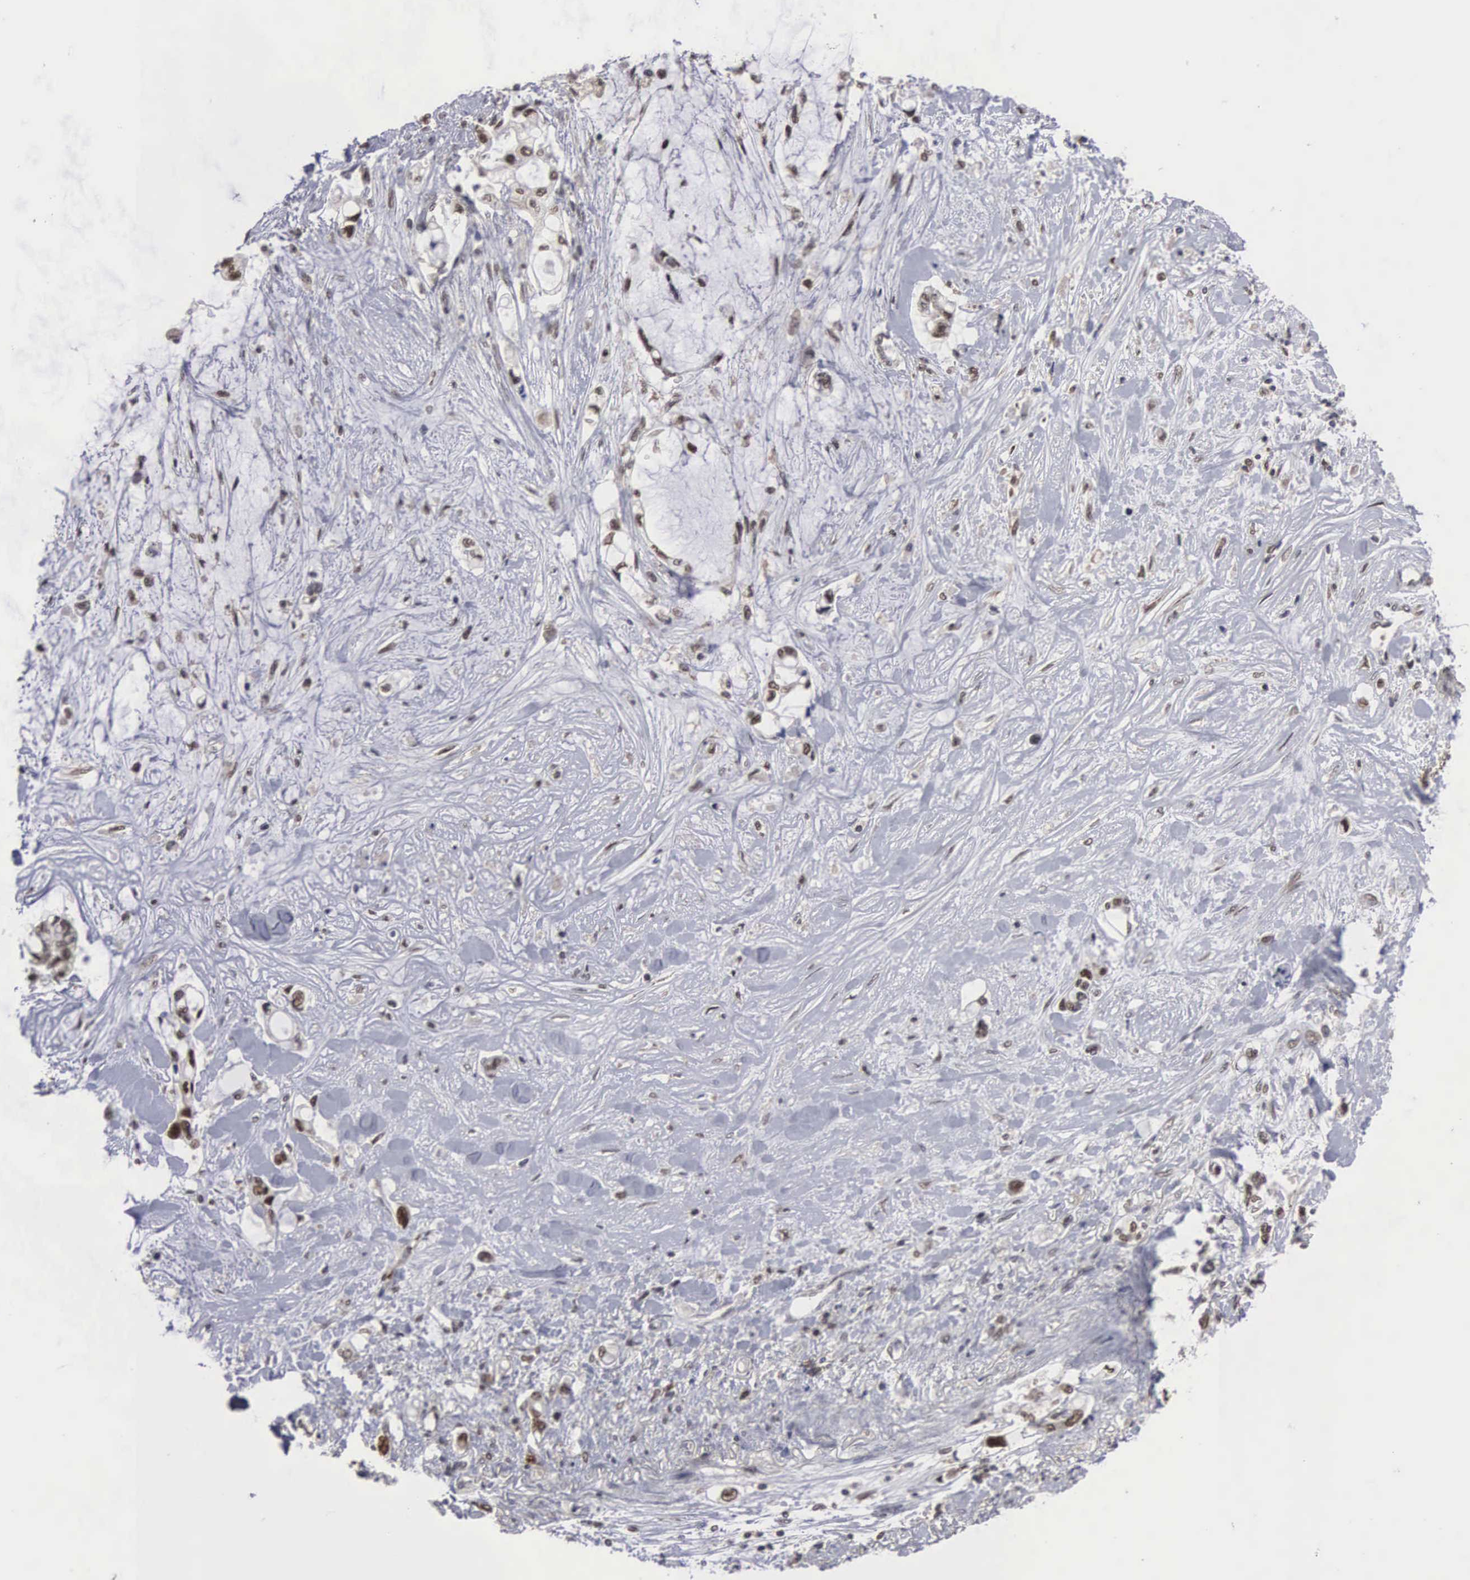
{"staining": {"intensity": "moderate", "quantity": "25%-75%", "location": "nuclear"}, "tissue": "pancreatic cancer", "cell_type": "Tumor cells", "image_type": "cancer", "snomed": [{"axis": "morphology", "description": "Adenocarcinoma, NOS"}, {"axis": "topography", "description": "Pancreas"}], "caption": "Tumor cells demonstrate medium levels of moderate nuclear positivity in about 25%-75% of cells in adenocarcinoma (pancreatic).", "gene": "TRMT5", "patient": {"sex": "female", "age": 70}}